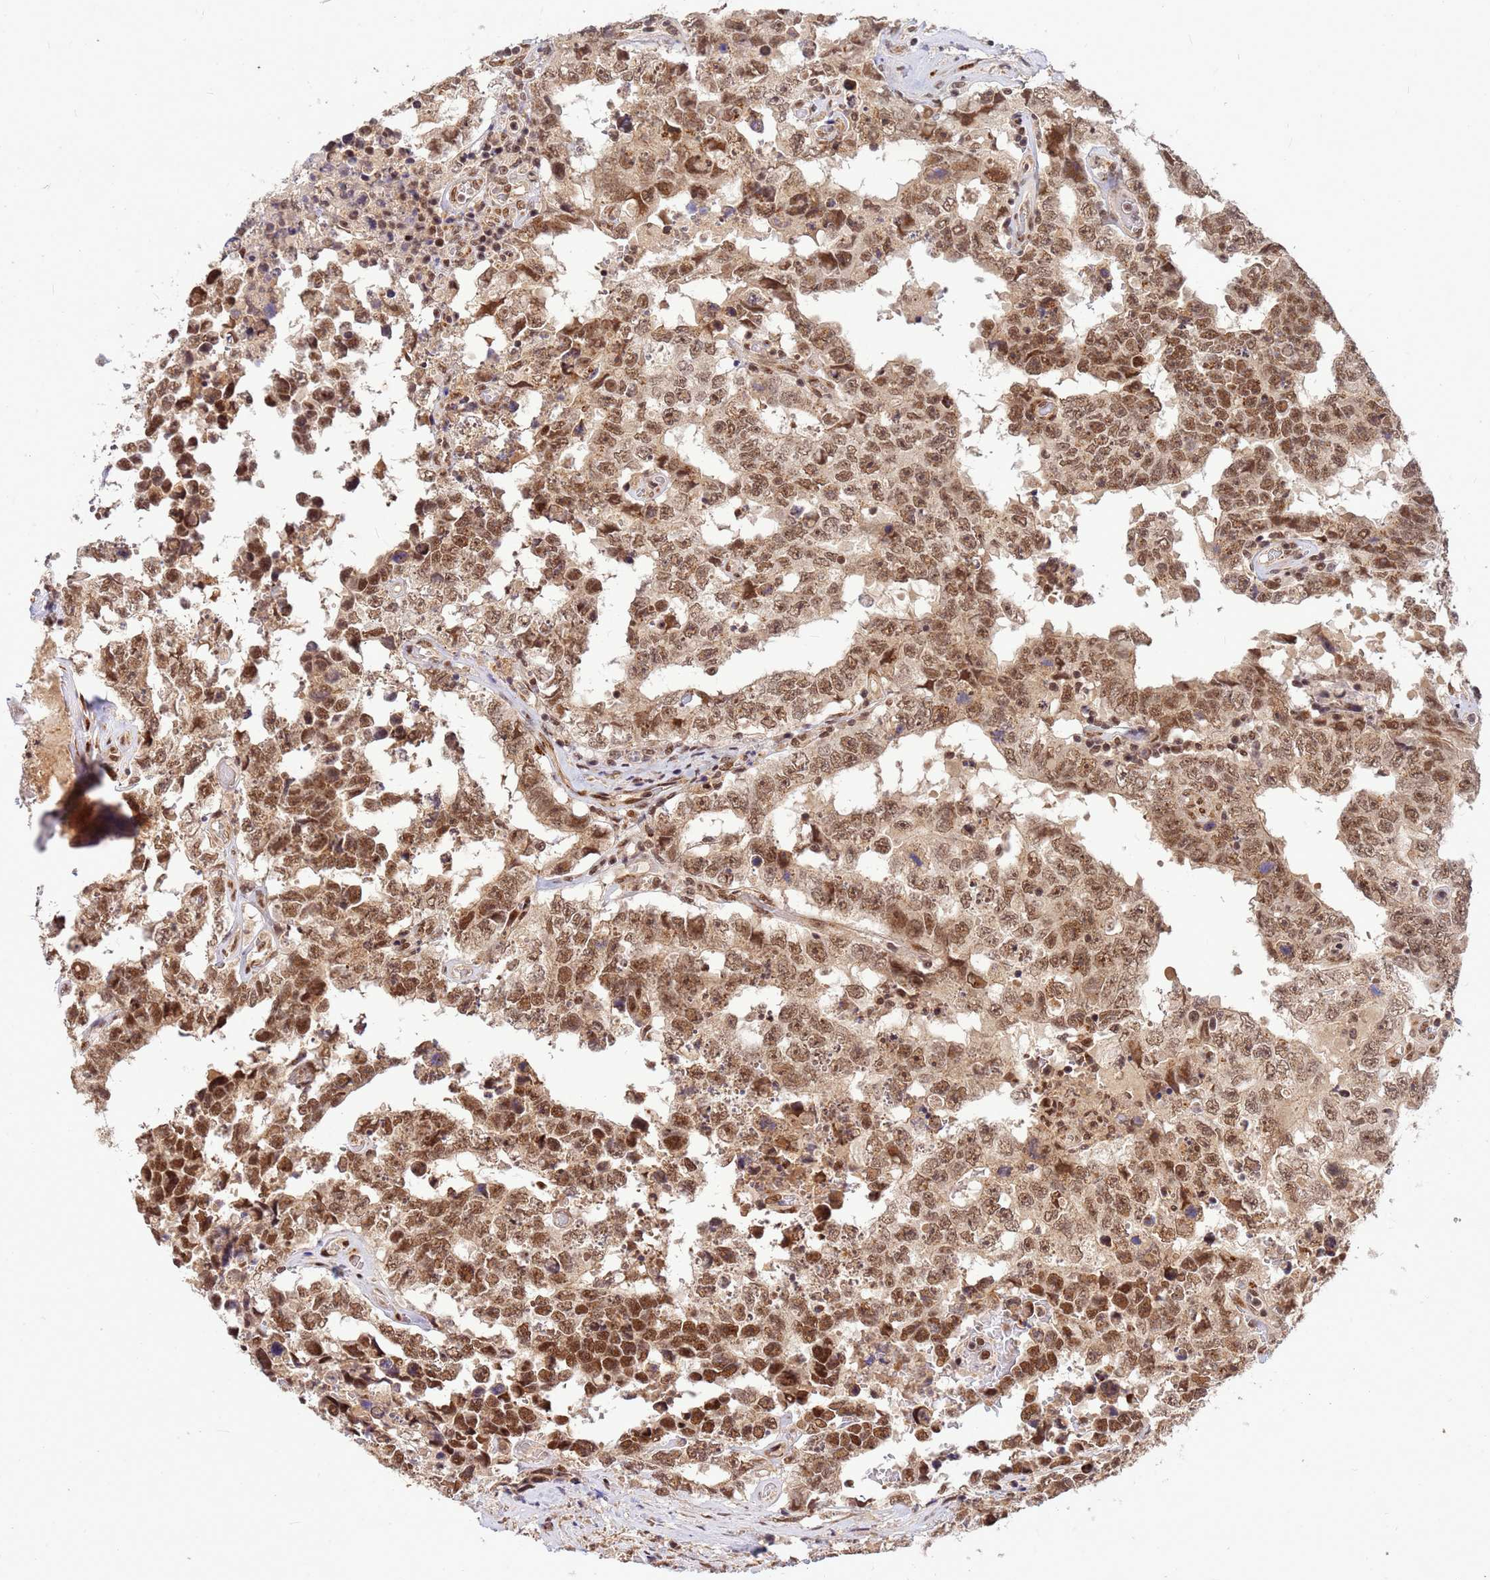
{"staining": {"intensity": "moderate", "quantity": ">75%", "location": "nuclear"}, "tissue": "testis cancer", "cell_type": "Tumor cells", "image_type": "cancer", "snomed": [{"axis": "morphology", "description": "Normal tissue, NOS"}, {"axis": "morphology", "description": "Carcinoma, Embryonal, NOS"}, {"axis": "topography", "description": "Testis"}, {"axis": "topography", "description": "Epididymis"}], "caption": "High-magnification brightfield microscopy of testis embryonal carcinoma stained with DAB (brown) and counterstained with hematoxylin (blue). tumor cells exhibit moderate nuclear staining is present in about>75% of cells.", "gene": "NCBP2", "patient": {"sex": "male", "age": 25}}